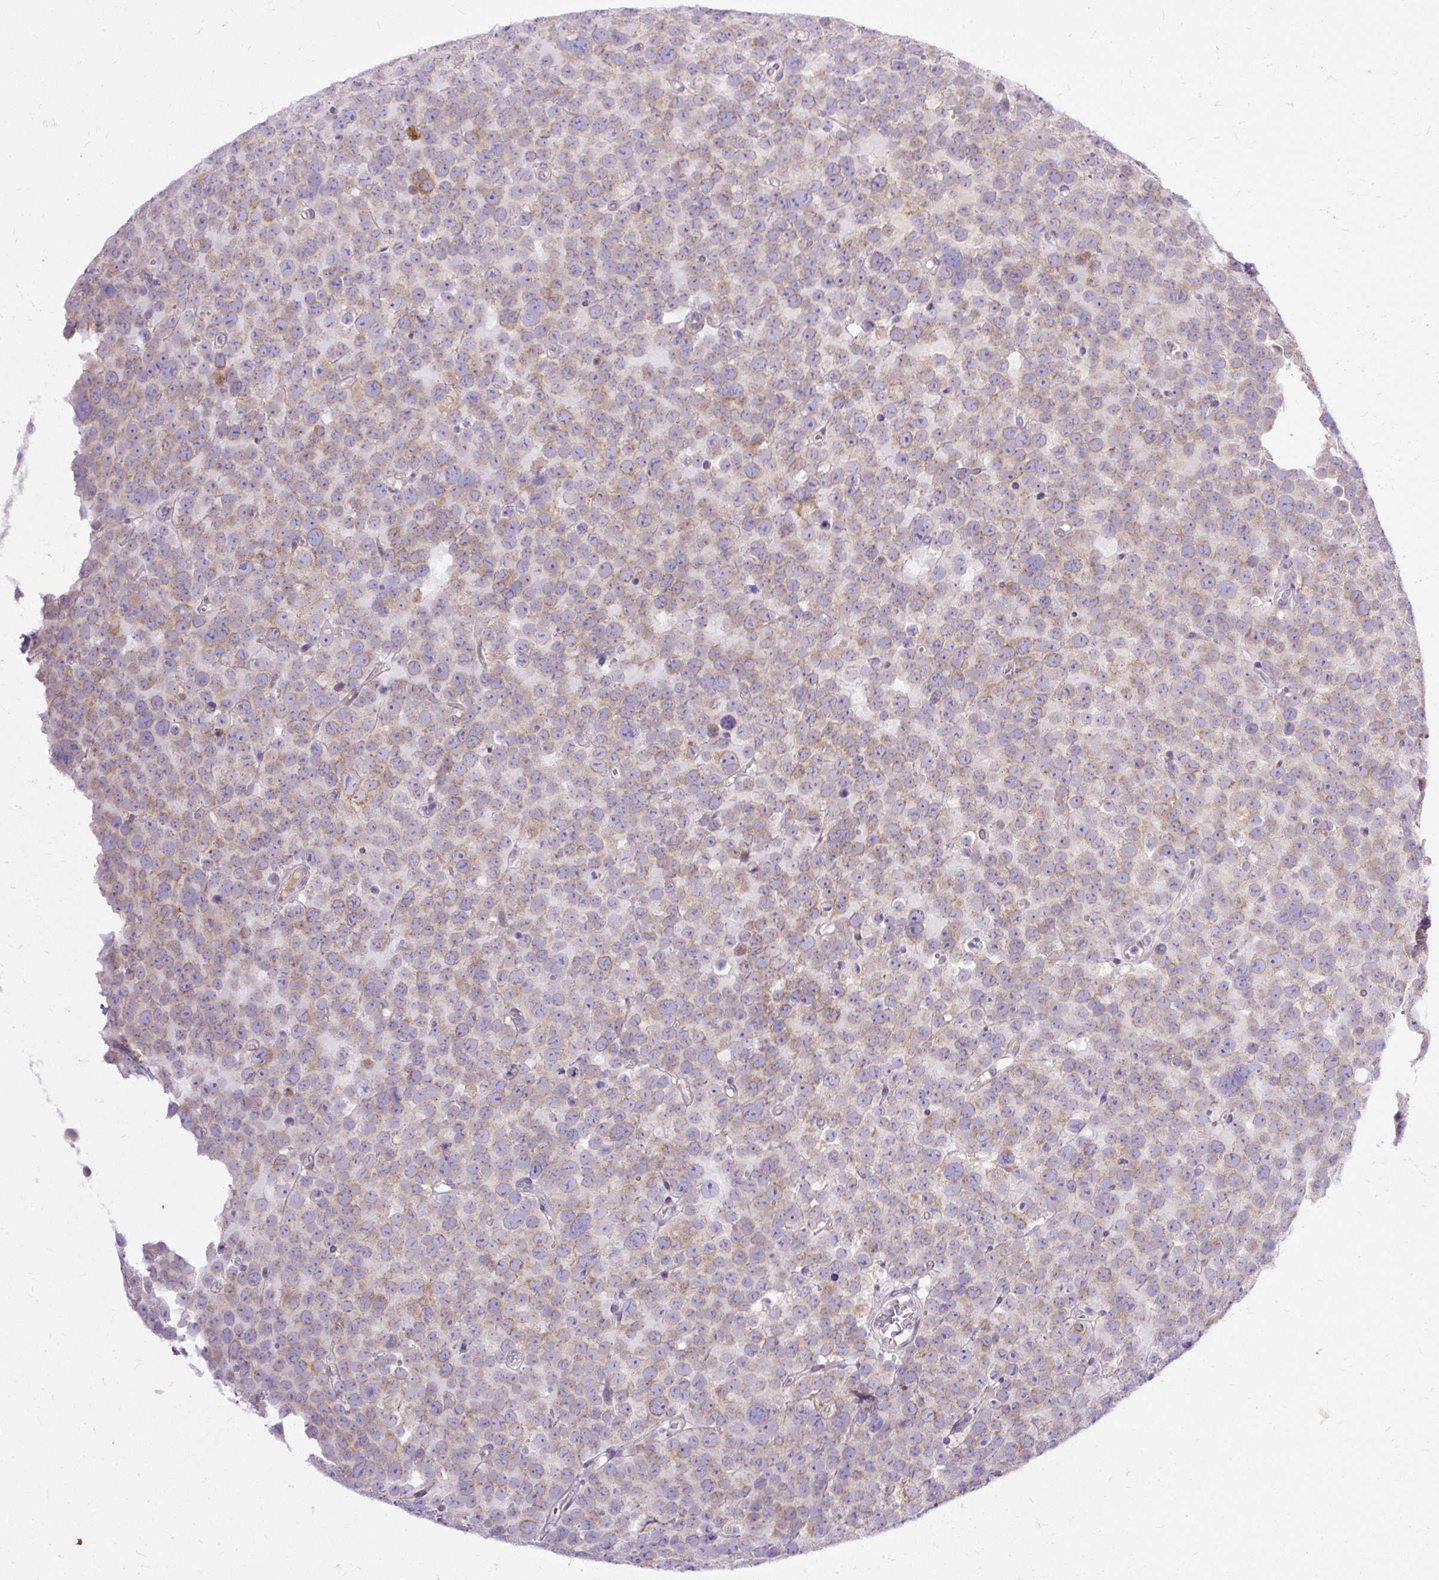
{"staining": {"intensity": "moderate", "quantity": ">75%", "location": "cytoplasmic/membranous"}, "tissue": "testis cancer", "cell_type": "Tumor cells", "image_type": "cancer", "snomed": [{"axis": "morphology", "description": "Seminoma, NOS"}, {"axis": "topography", "description": "Testis"}], "caption": "A micrograph showing moderate cytoplasmic/membranous positivity in about >75% of tumor cells in seminoma (testis), as visualized by brown immunohistochemical staining.", "gene": "AMFR", "patient": {"sex": "male", "age": 71}}